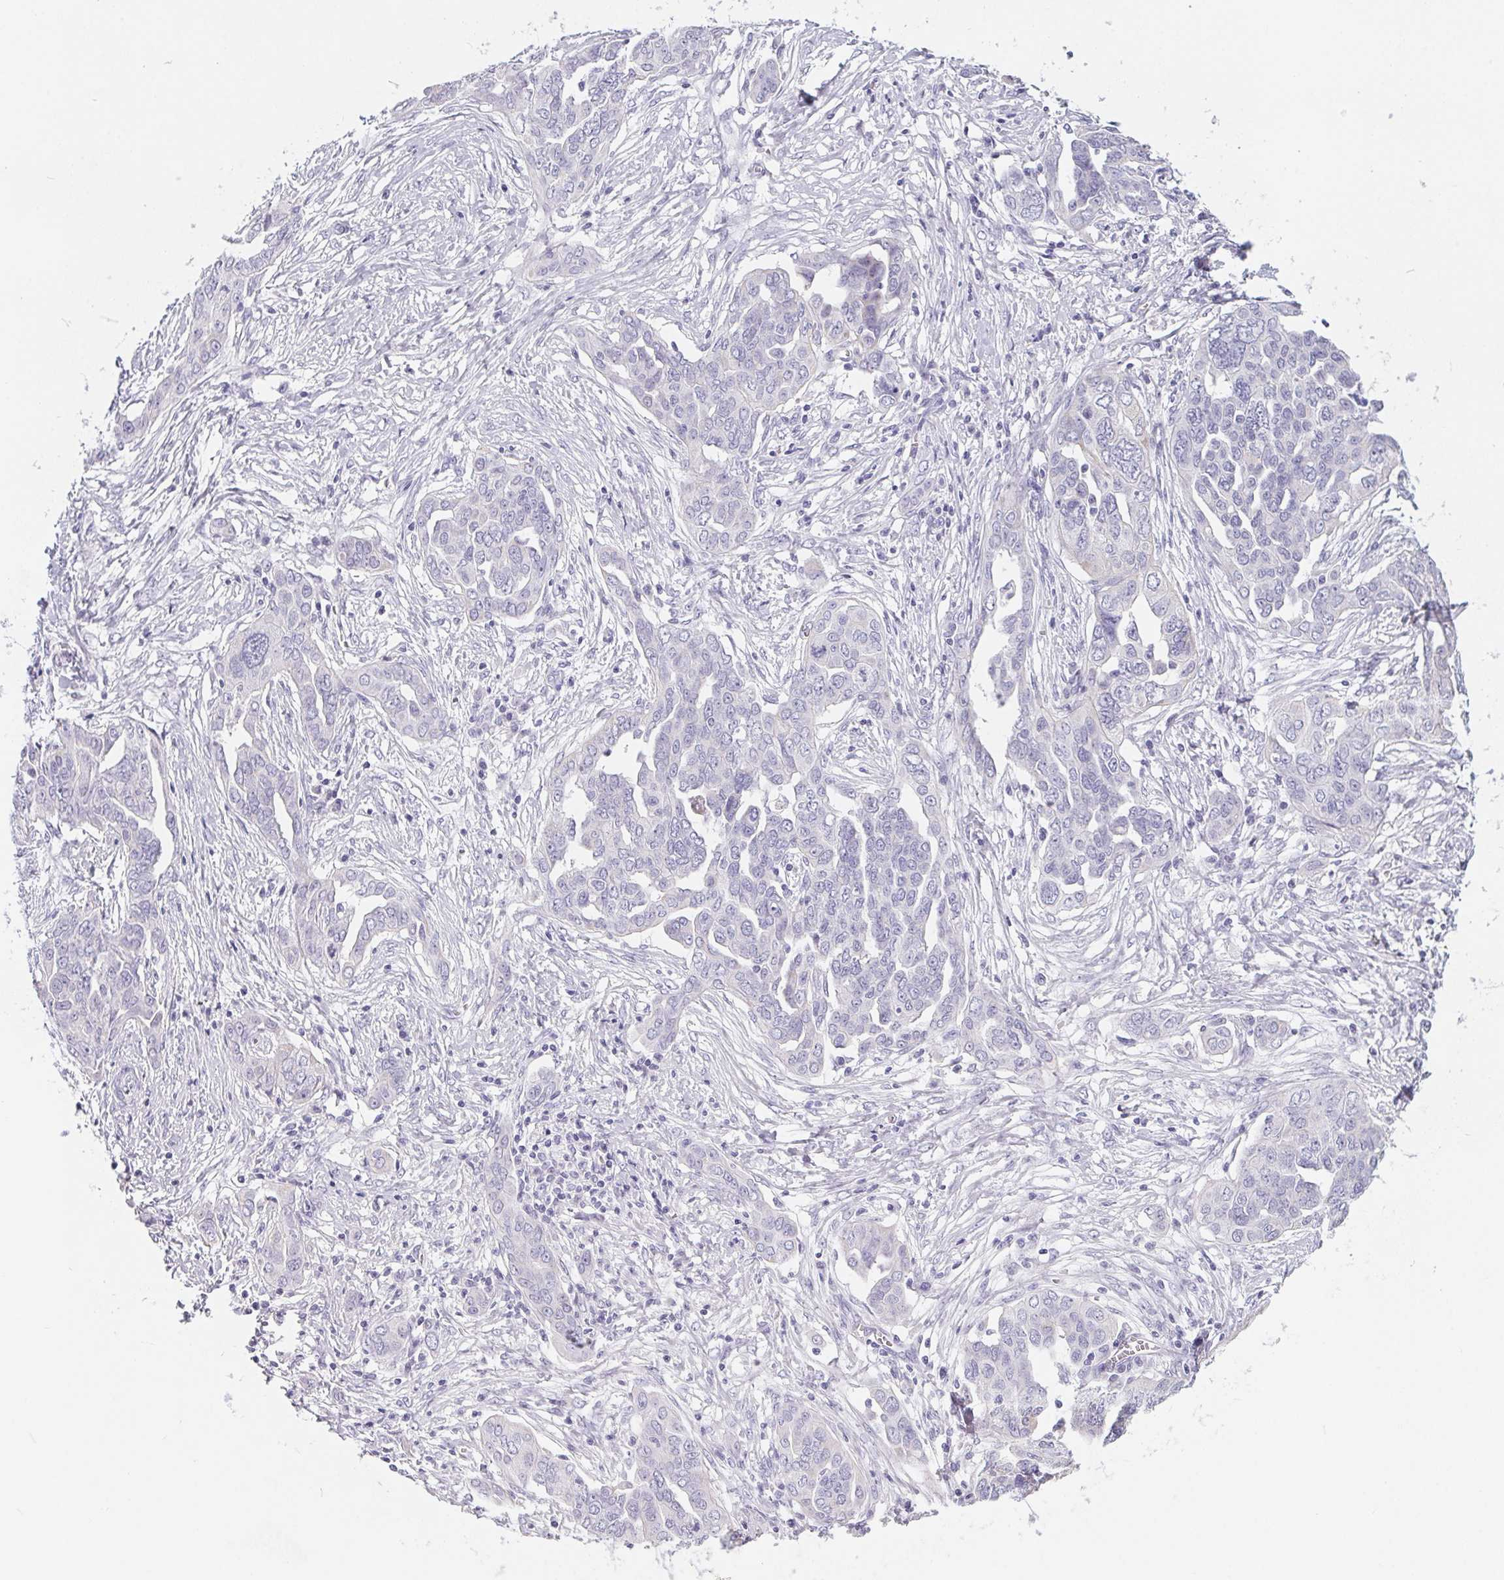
{"staining": {"intensity": "negative", "quantity": "none", "location": "none"}, "tissue": "ovarian cancer", "cell_type": "Tumor cells", "image_type": "cancer", "snomed": [{"axis": "morphology", "description": "Cystadenocarcinoma, serous, NOS"}, {"axis": "topography", "description": "Ovary"}], "caption": "The photomicrograph demonstrates no significant staining in tumor cells of ovarian cancer.", "gene": "FDX1", "patient": {"sex": "female", "age": 59}}